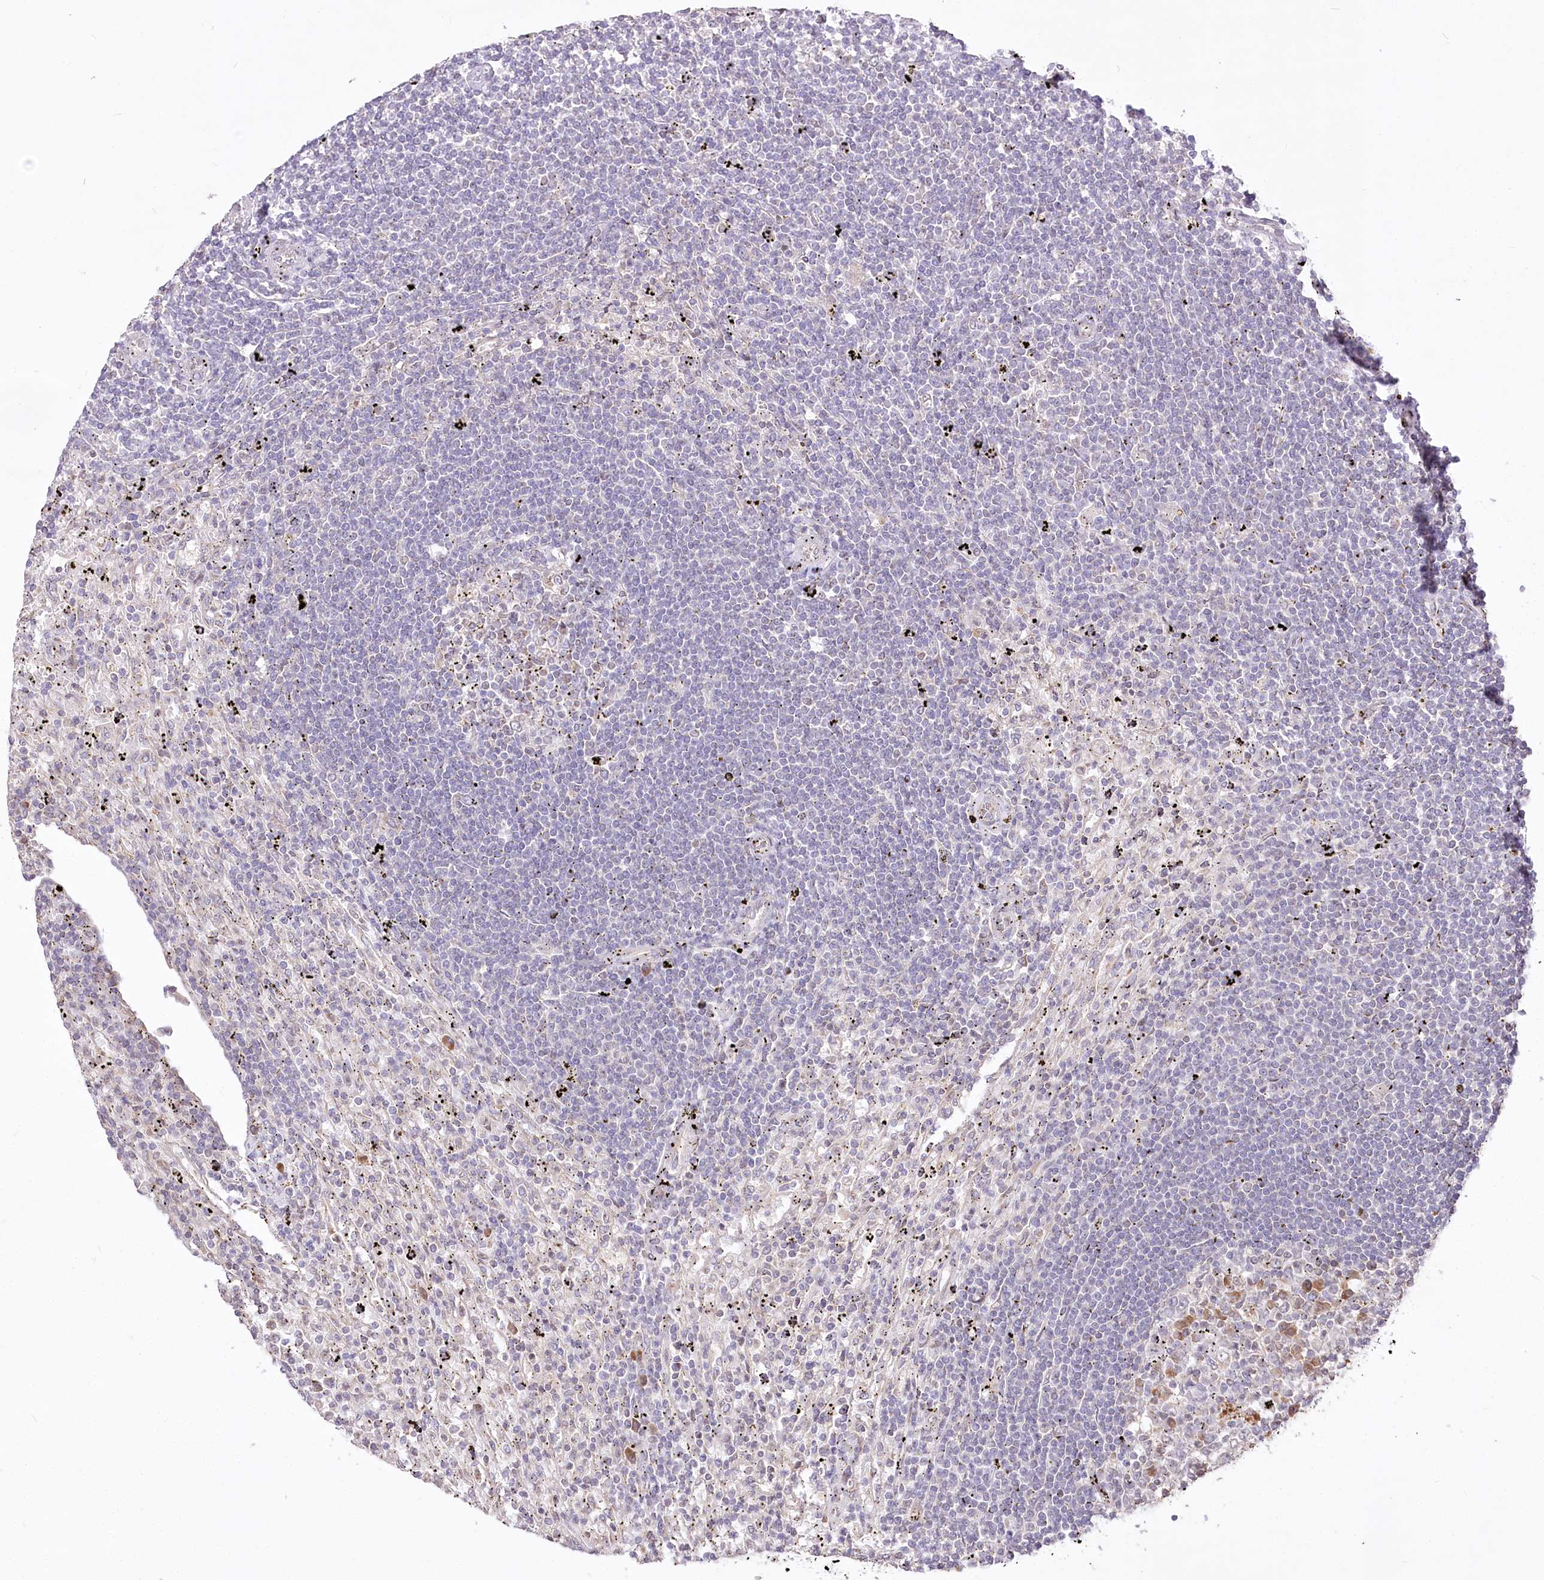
{"staining": {"intensity": "negative", "quantity": "none", "location": "none"}, "tissue": "lymphoma", "cell_type": "Tumor cells", "image_type": "cancer", "snomed": [{"axis": "morphology", "description": "Malignant lymphoma, non-Hodgkin's type, Low grade"}, {"axis": "topography", "description": "Spleen"}], "caption": "IHC of human malignant lymphoma, non-Hodgkin's type (low-grade) reveals no positivity in tumor cells.", "gene": "STT3B", "patient": {"sex": "male", "age": 76}}